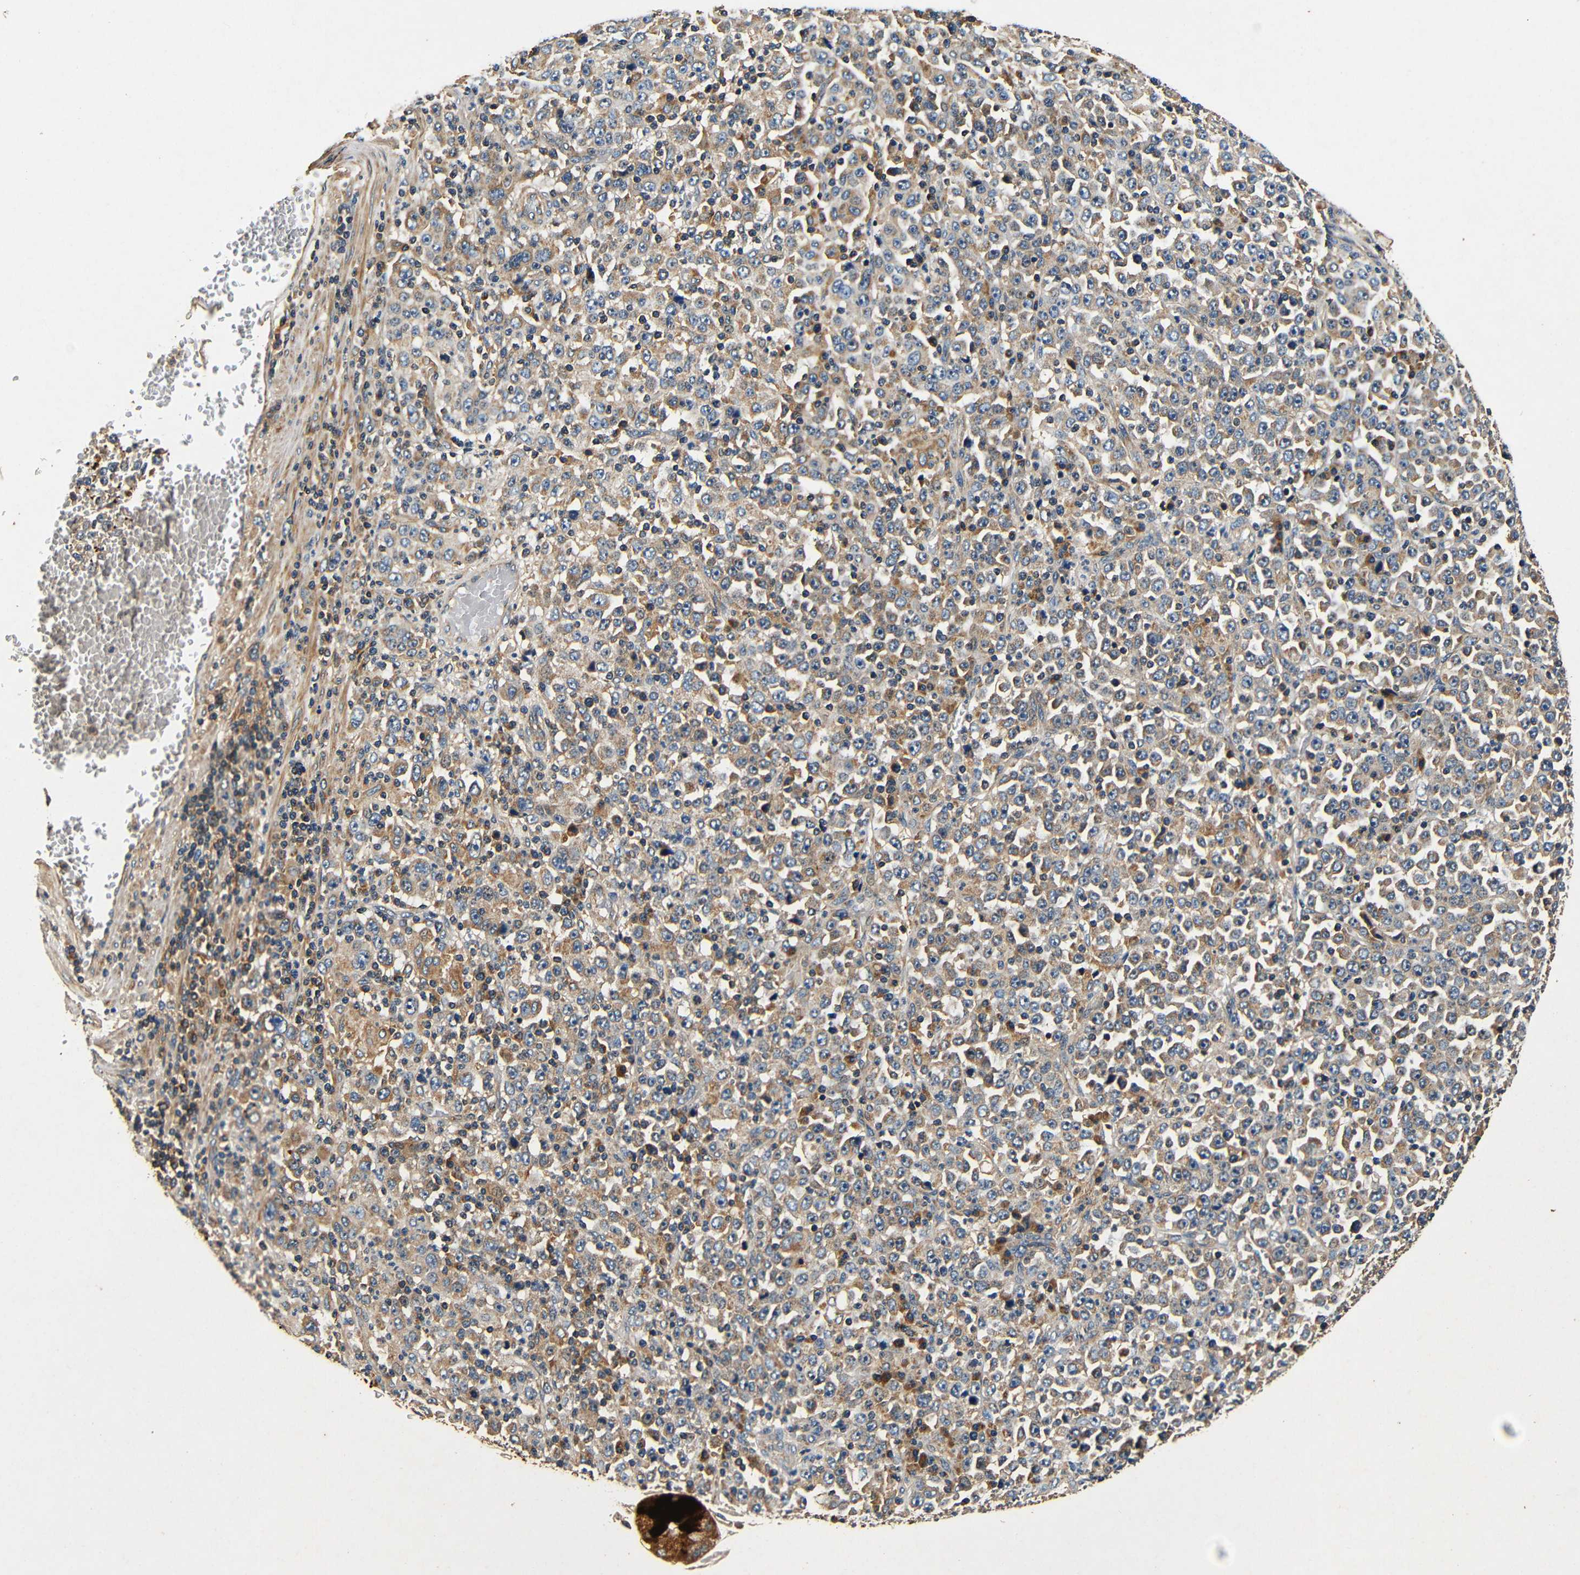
{"staining": {"intensity": "moderate", "quantity": "25%-75%", "location": "cytoplasmic/membranous"}, "tissue": "stomach cancer", "cell_type": "Tumor cells", "image_type": "cancer", "snomed": [{"axis": "morphology", "description": "Normal tissue, NOS"}, {"axis": "morphology", "description": "Adenocarcinoma, NOS"}, {"axis": "topography", "description": "Stomach, upper"}, {"axis": "topography", "description": "Stomach"}], "caption": "Immunohistochemistry (IHC) (DAB (3,3'-diaminobenzidine)) staining of human stomach adenocarcinoma reveals moderate cytoplasmic/membranous protein expression in about 25%-75% of tumor cells.", "gene": "MTX1", "patient": {"sex": "male", "age": 59}}